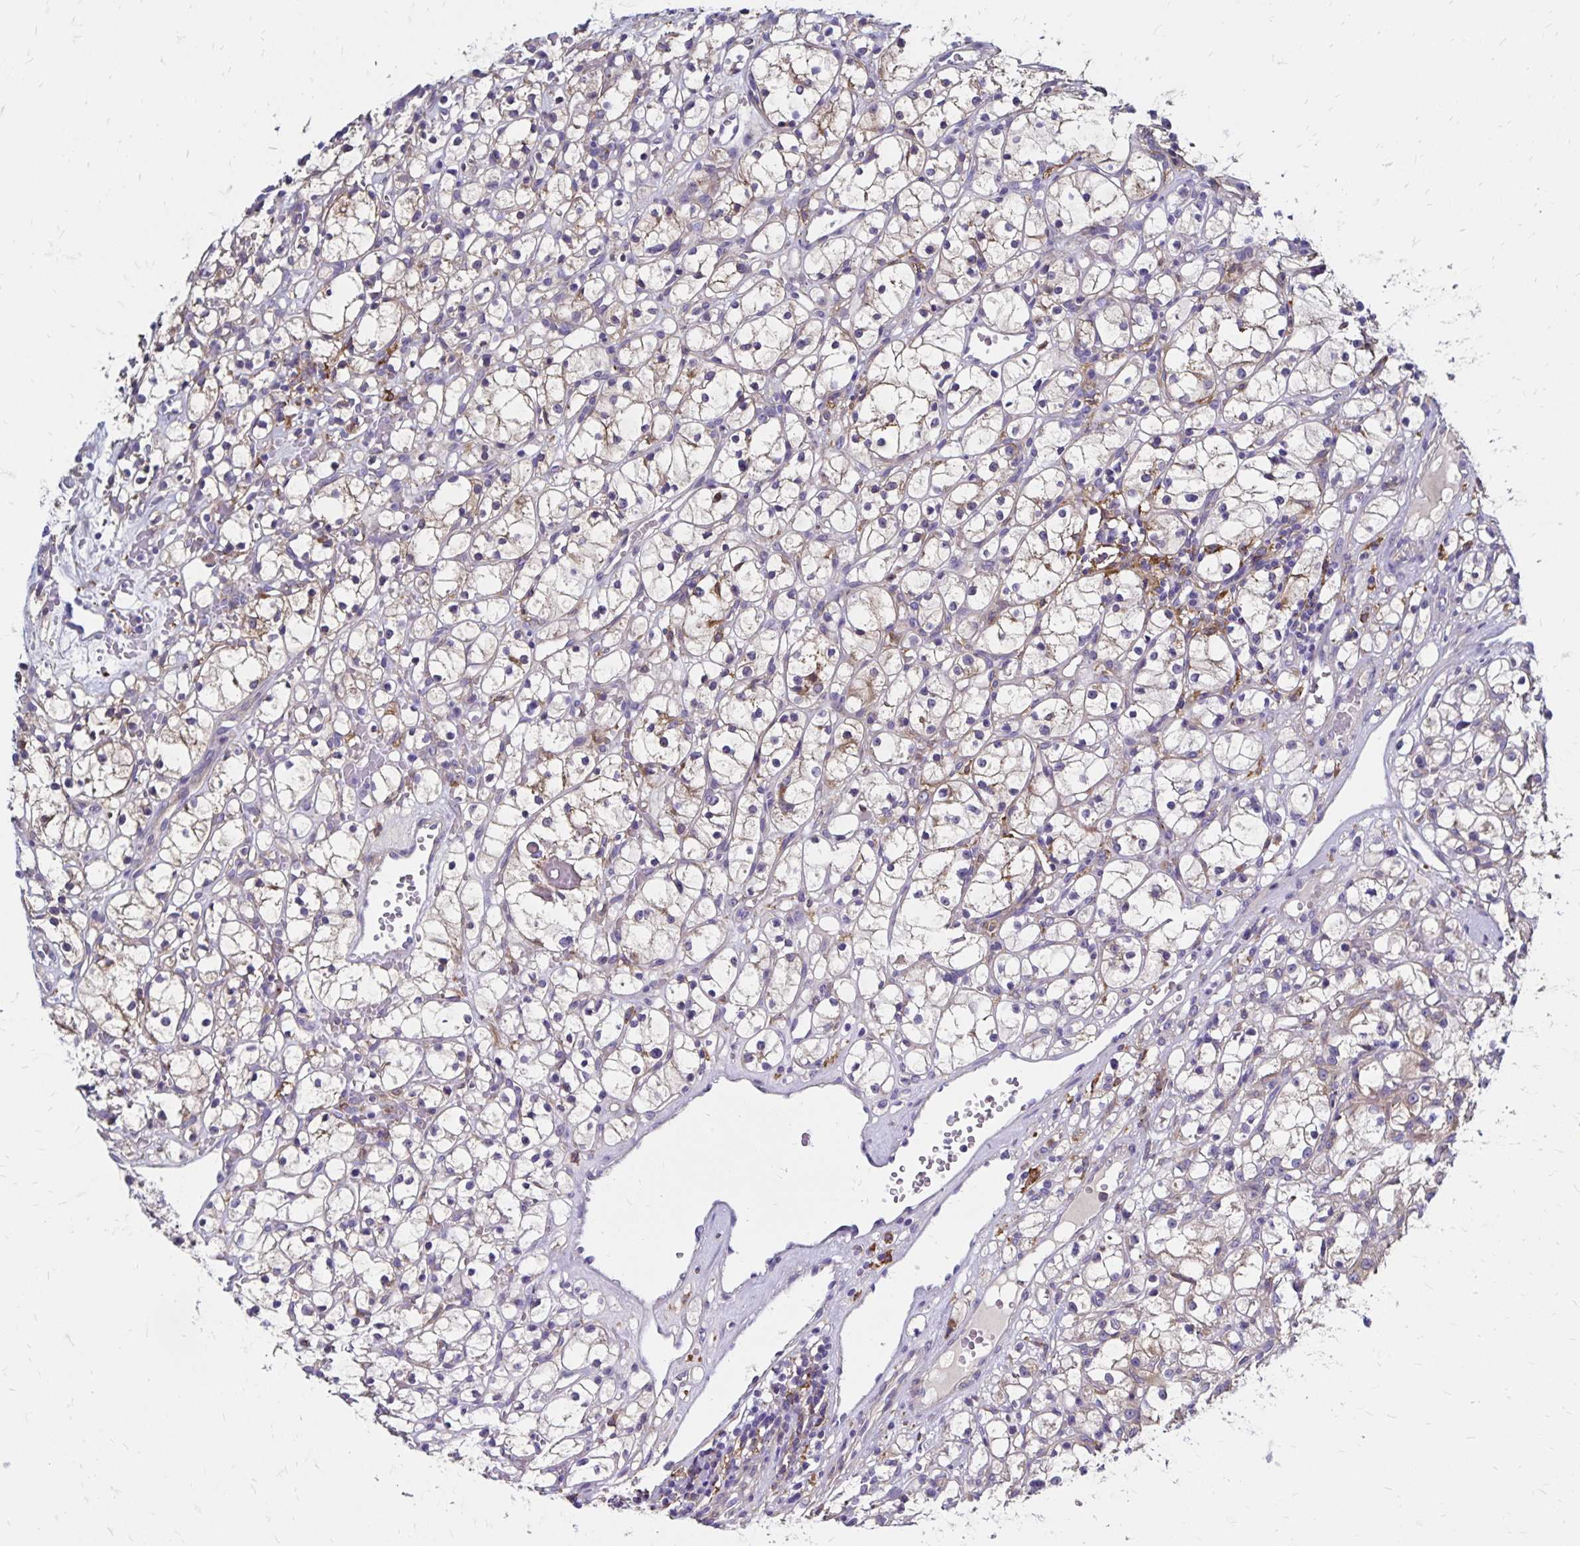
{"staining": {"intensity": "weak", "quantity": "<25%", "location": "cytoplasmic/membranous"}, "tissue": "renal cancer", "cell_type": "Tumor cells", "image_type": "cancer", "snomed": [{"axis": "morphology", "description": "Adenocarcinoma, NOS"}, {"axis": "topography", "description": "Kidney"}], "caption": "Tumor cells are negative for protein expression in human renal cancer (adenocarcinoma).", "gene": "TNS3", "patient": {"sex": "female", "age": 59}}